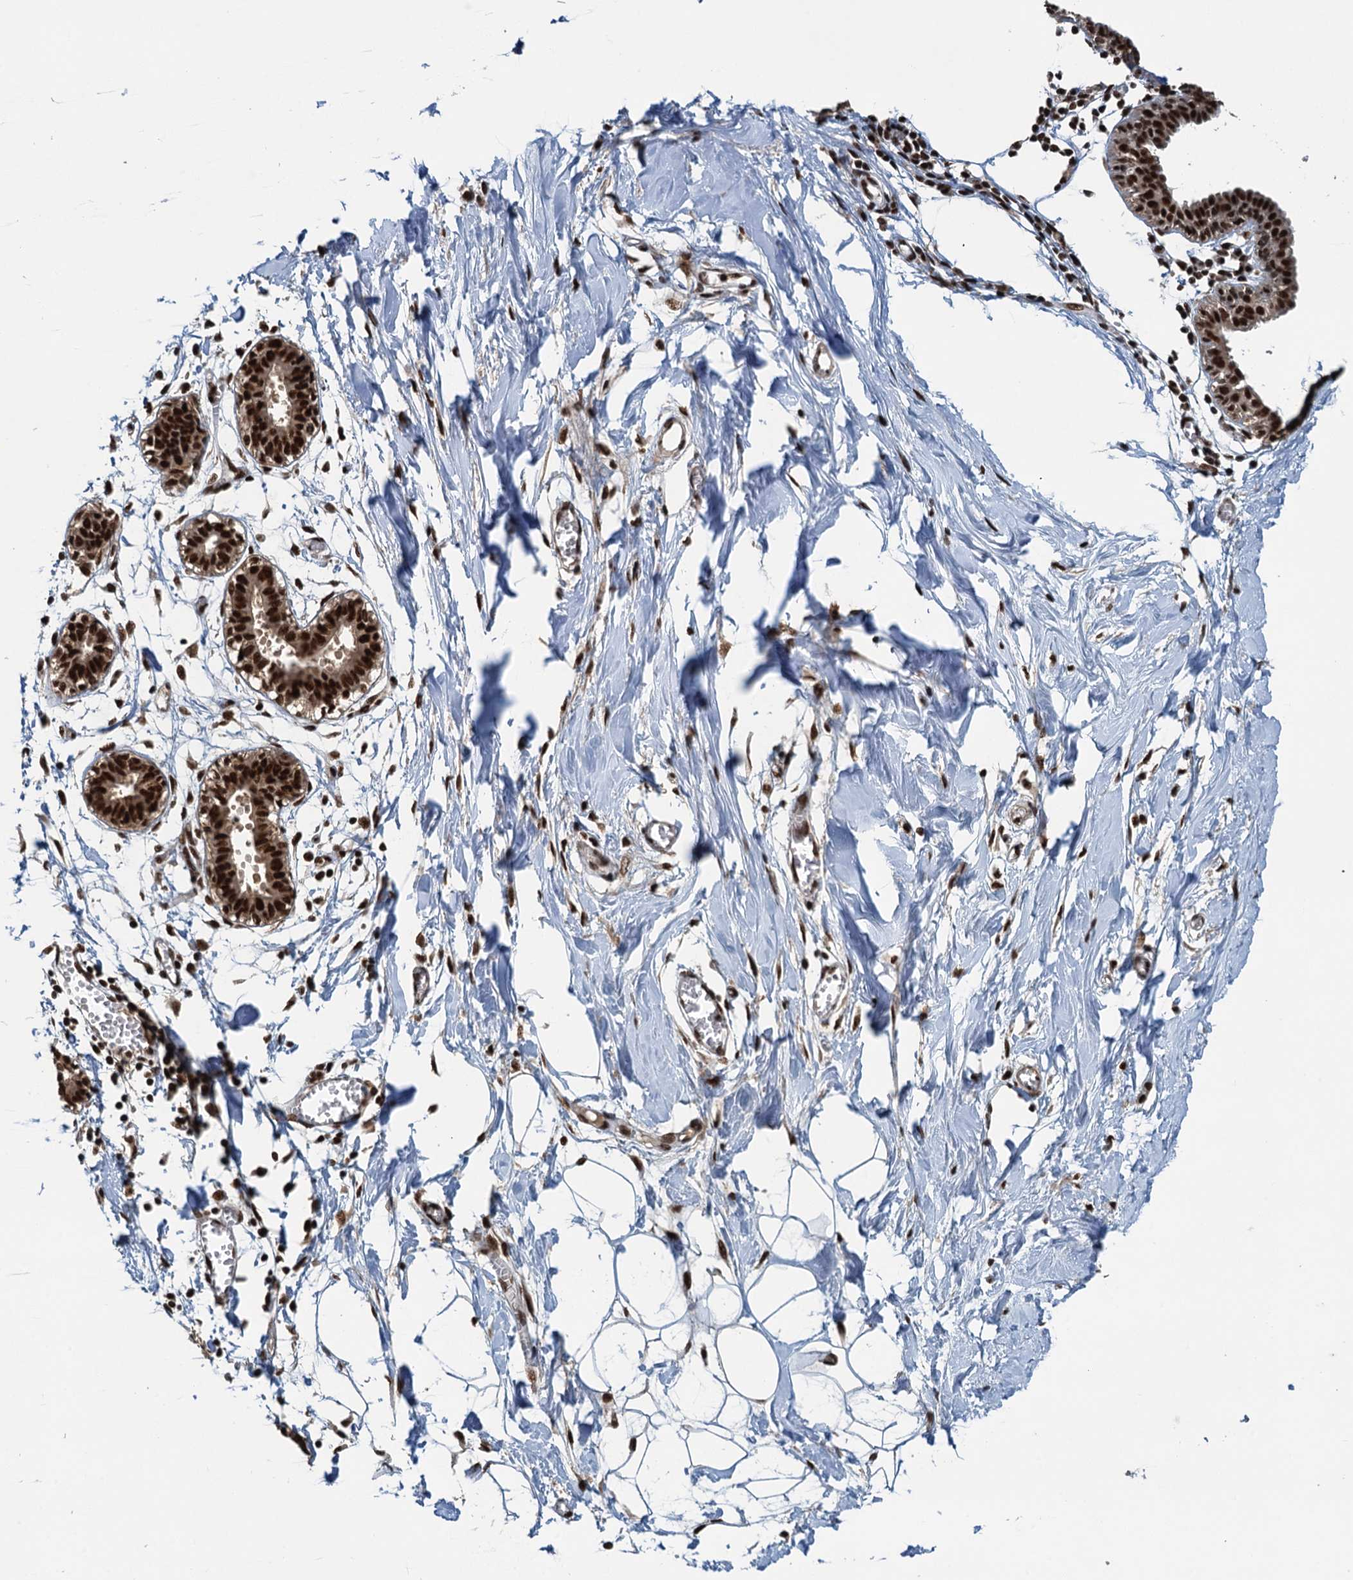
{"staining": {"intensity": "strong", "quantity": ">75%", "location": "nuclear"}, "tissue": "breast", "cell_type": "Adipocytes", "image_type": "normal", "snomed": [{"axis": "morphology", "description": "Normal tissue, NOS"}, {"axis": "topography", "description": "Breast"}], "caption": "Breast was stained to show a protein in brown. There is high levels of strong nuclear staining in about >75% of adipocytes.", "gene": "ZC3H18", "patient": {"sex": "female", "age": 27}}